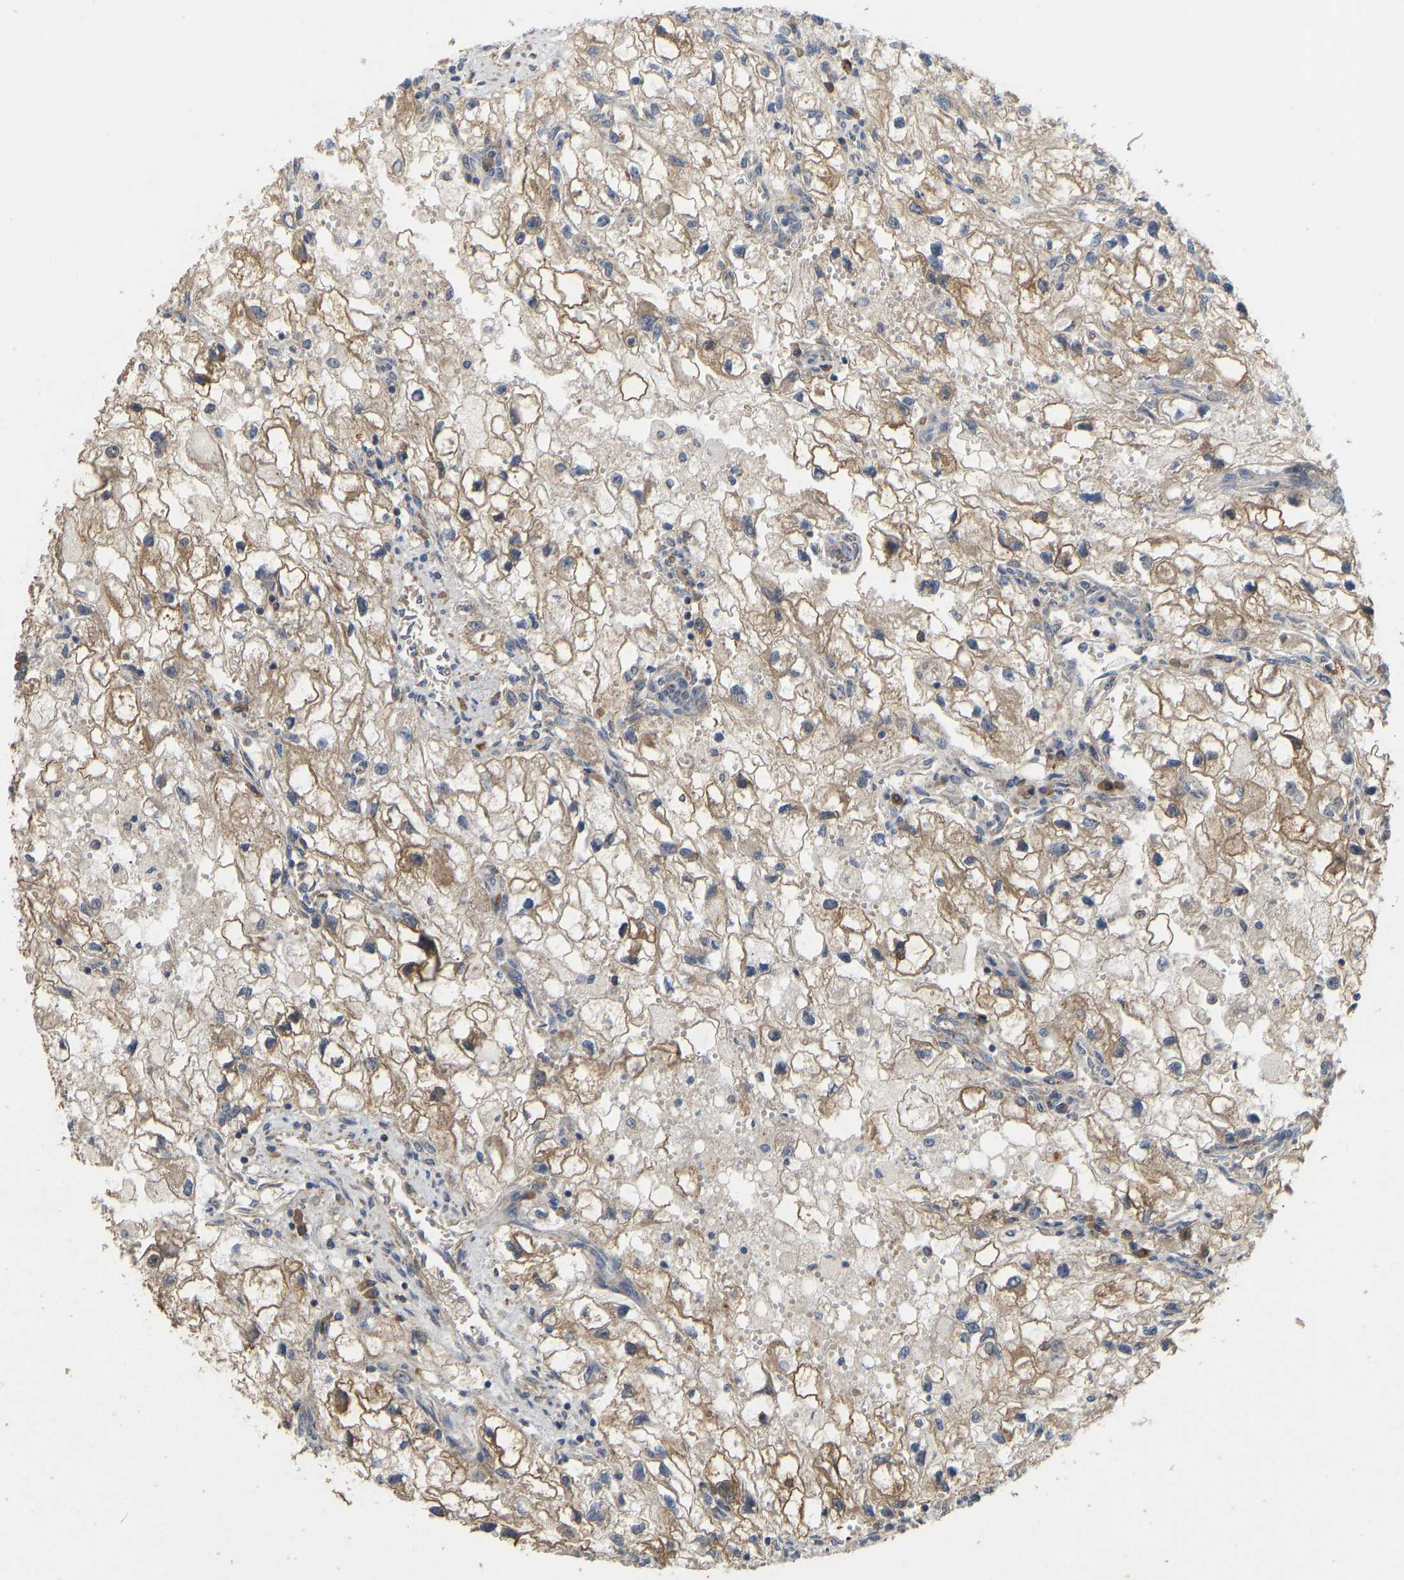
{"staining": {"intensity": "moderate", "quantity": "25%-75%", "location": "cytoplasmic/membranous"}, "tissue": "renal cancer", "cell_type": "Tumor cells", "image_type": "cancer", "snomed": [{"axis": "morphology", "description": "Adenocarcinoma, NOS"}, {"axis": "topography", "description": "Kidney"}], "caption": "Brown immunohistochemical staining in human renal adenocarcinoma displays moderate cytoplasmic/membranous staining in about 25%-75% of tumor cells. The protein is stained brown, and the nuclei are stained in blue (DAB (3,3'-diaminobenzidine) IHC with brightfield microscopy, high magnification).", "gene": "HACD2", "patient": {"sex": "female", "age": 73}}